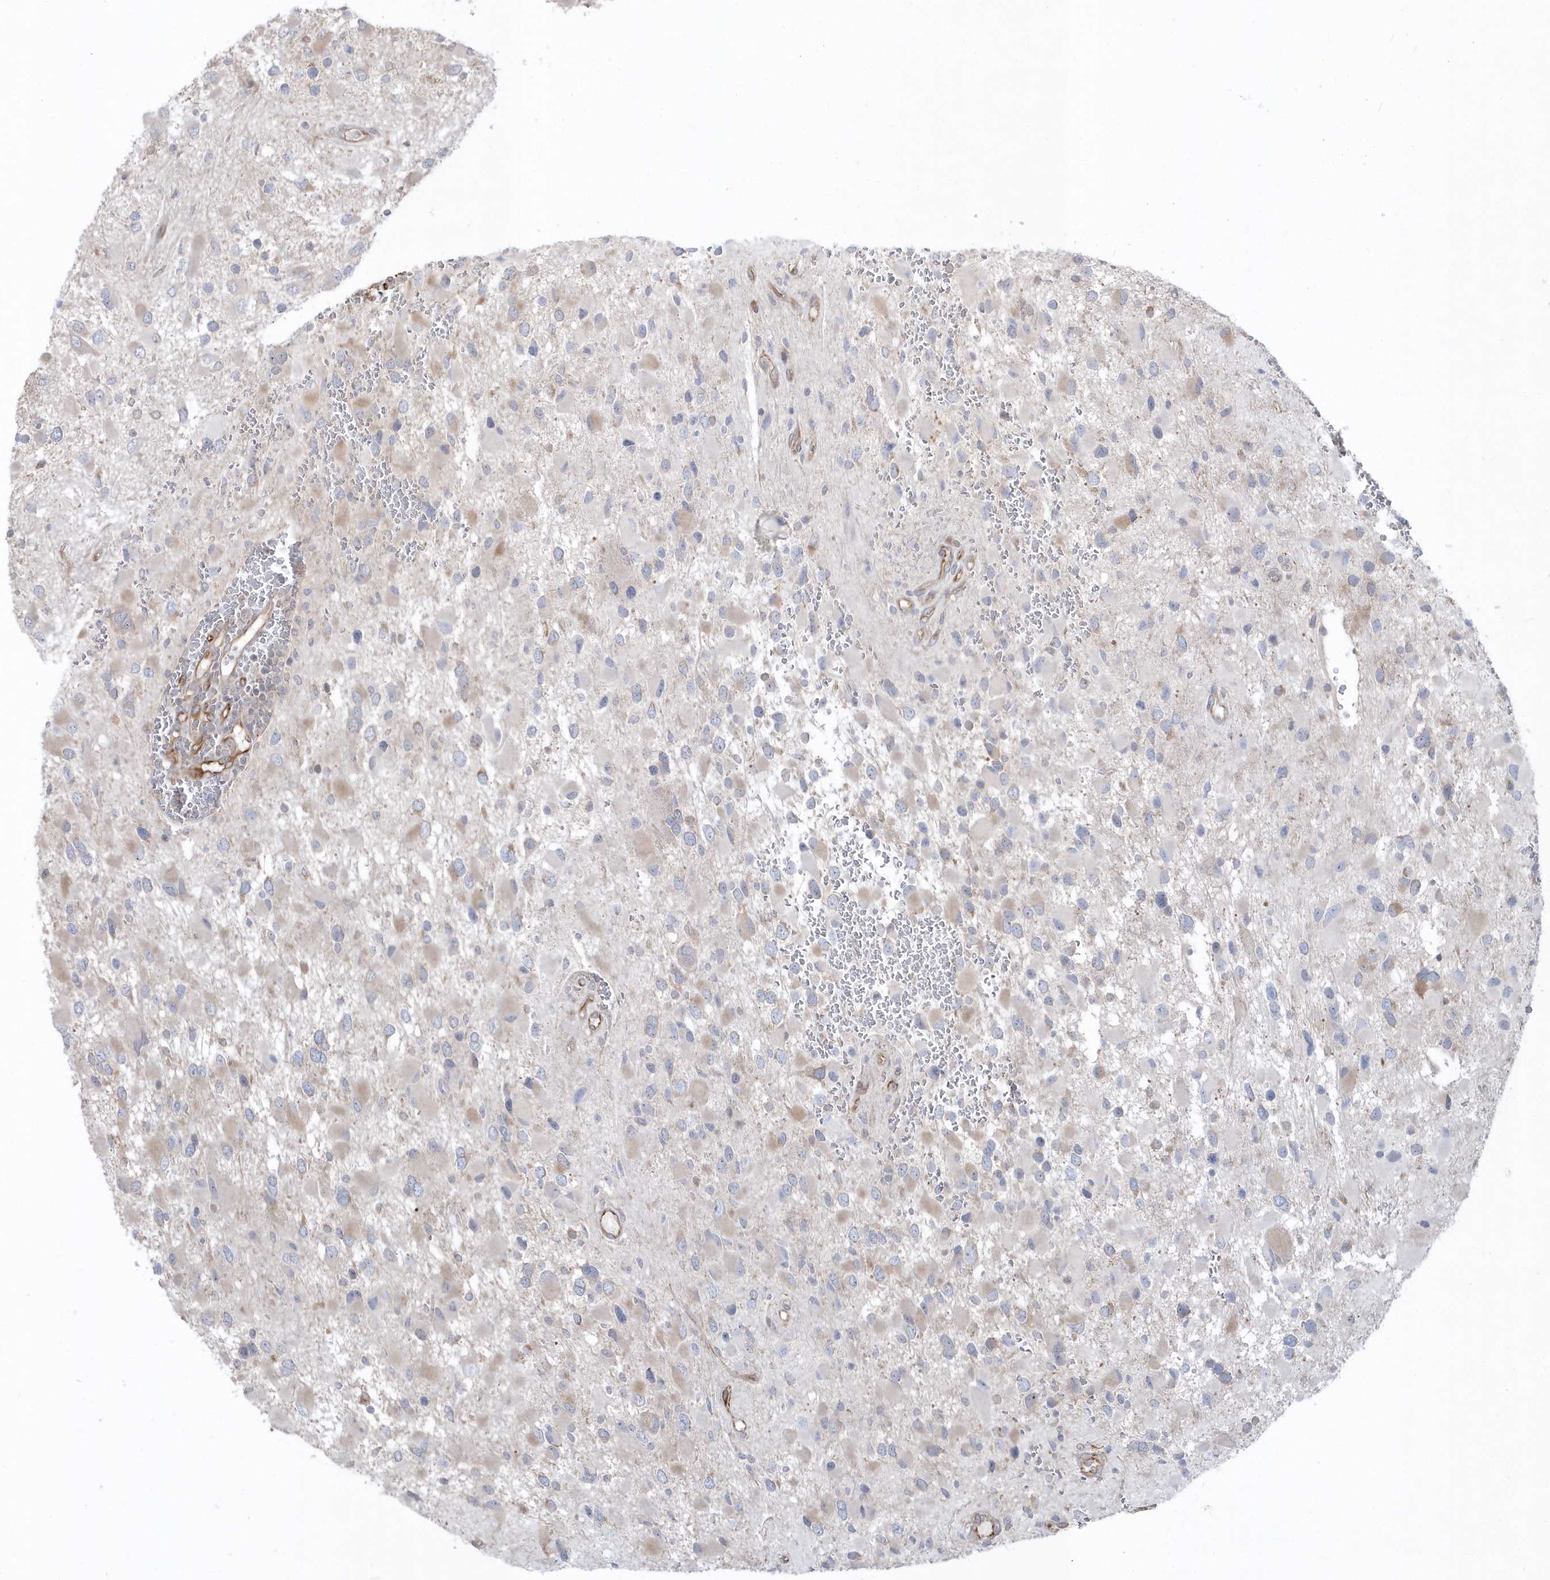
{"staining": {"intensity": "negative", "quantity": "none", "location": "none"}, "tissue": "glioma", "cell_type": "Tumor cells", "image_type": "cancer", "snomed": [{"axis": "morphology", "description": "Glioma, malignant, High grade"}, {"axis": "topography", "description": "Brain"}], "caption": "DAB immunohistochemical staining of malignant high-grade glioma exhibits no significant positivity in tumor cells. (Stains: DAB immunohistochemistry with hematoxylin counter stain, Microscopy: brightfield microscopy at high magnification).", "gene": "DHX57", "patient": {"sex": "male", "age": 53}}